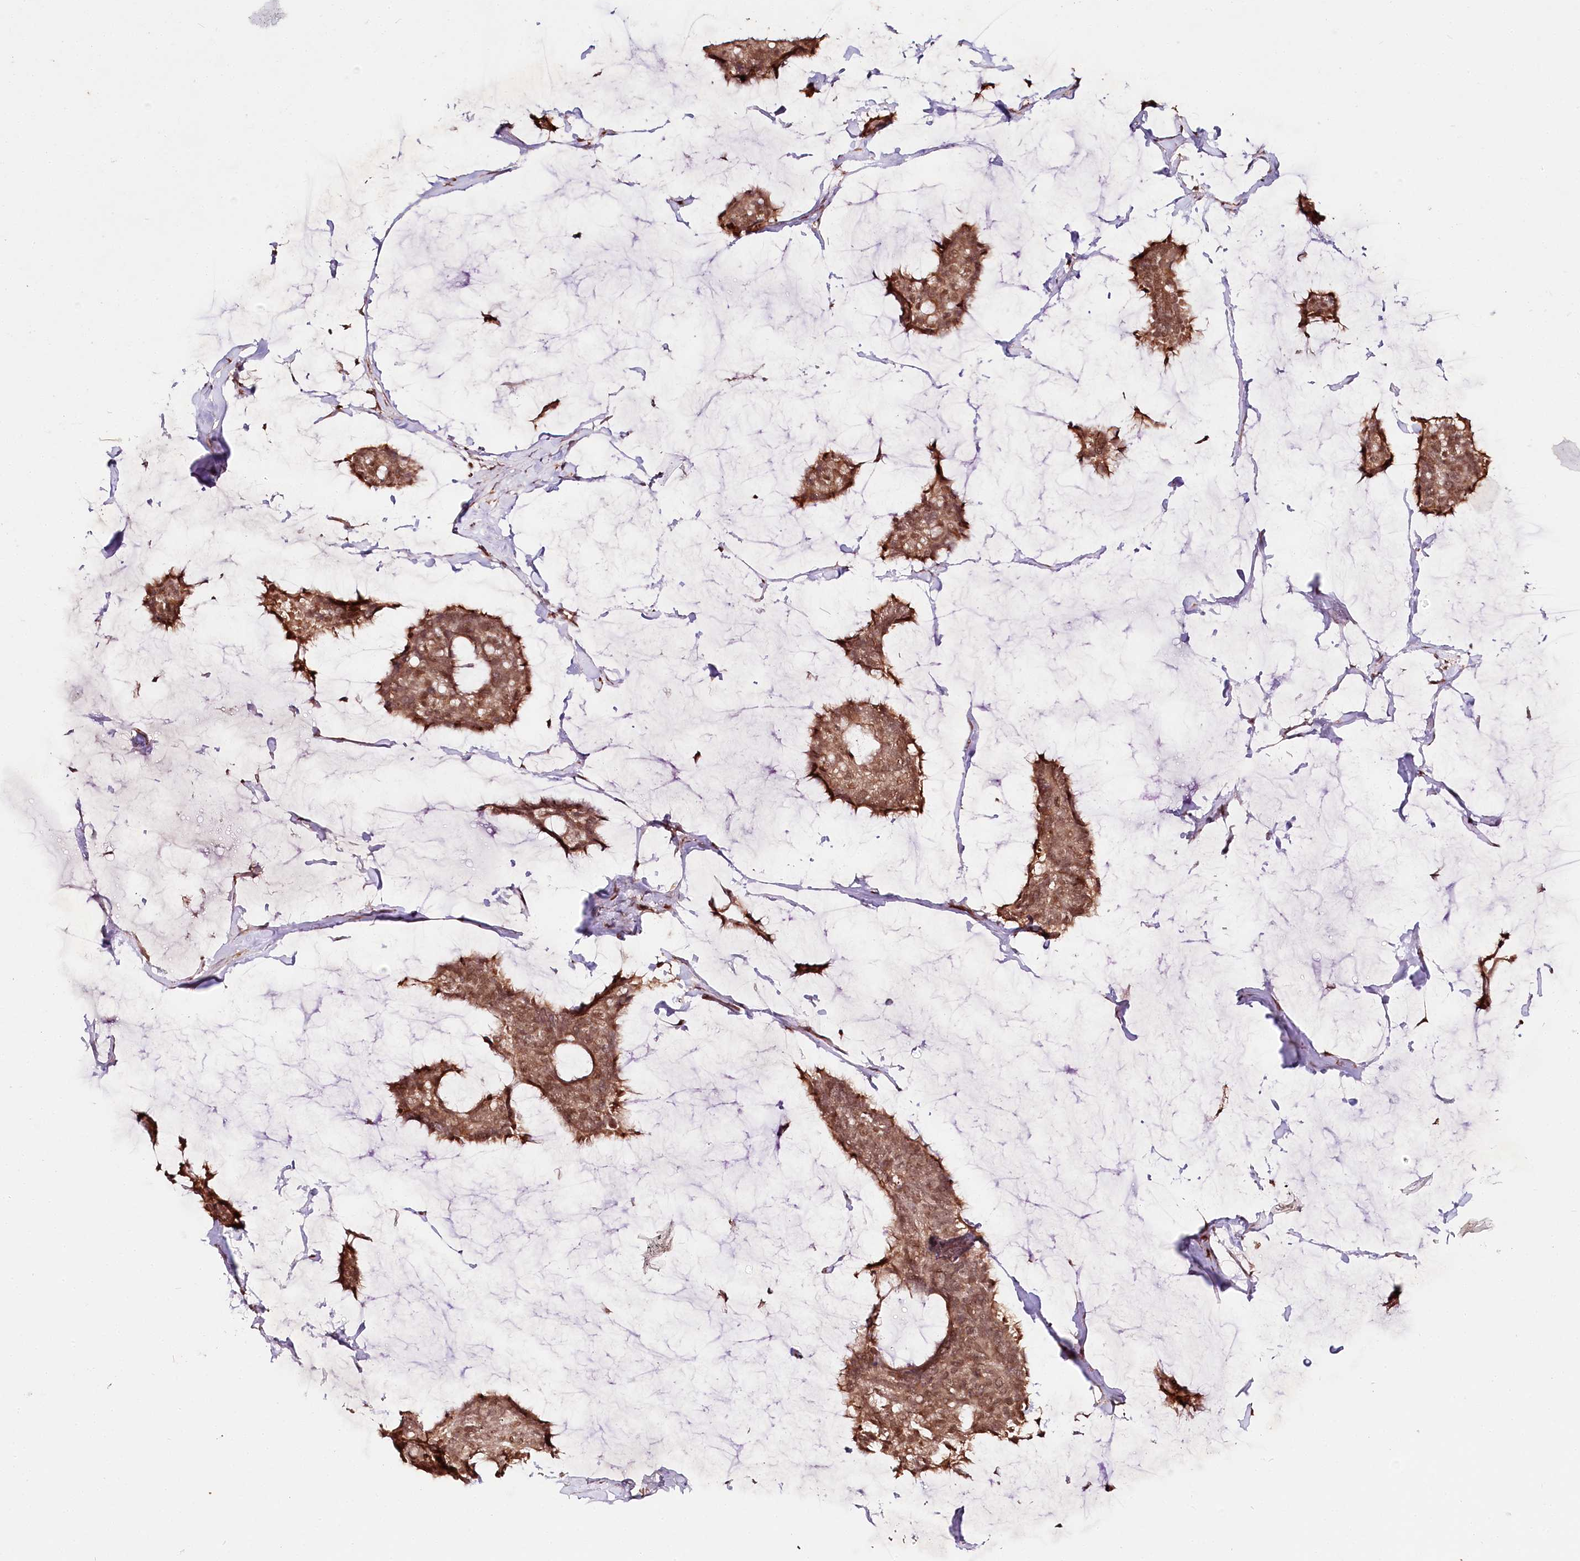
{"staining": {"intensity": "moderate", "quantity": ">75%", "location": "cytoplasmic/membranous,nuclear"}, "tissue": "breast cancer", "cell_type": "Tumor cells", "image_type": "cancer", "snomed": [{"axis": "morphology", "description": "Duct carcinoma"}, {"axis": "topography", "description": "Breast"}], "caption": "A micrograph of invasive ductal carcinoma (breast) stained for a protein demonstrates moderate cytoplasmic/membranous and nuclear brown staining in tumor cells.", "gene": "ENSG00000144785", "patient": {"sex": "female", "age": 93}}